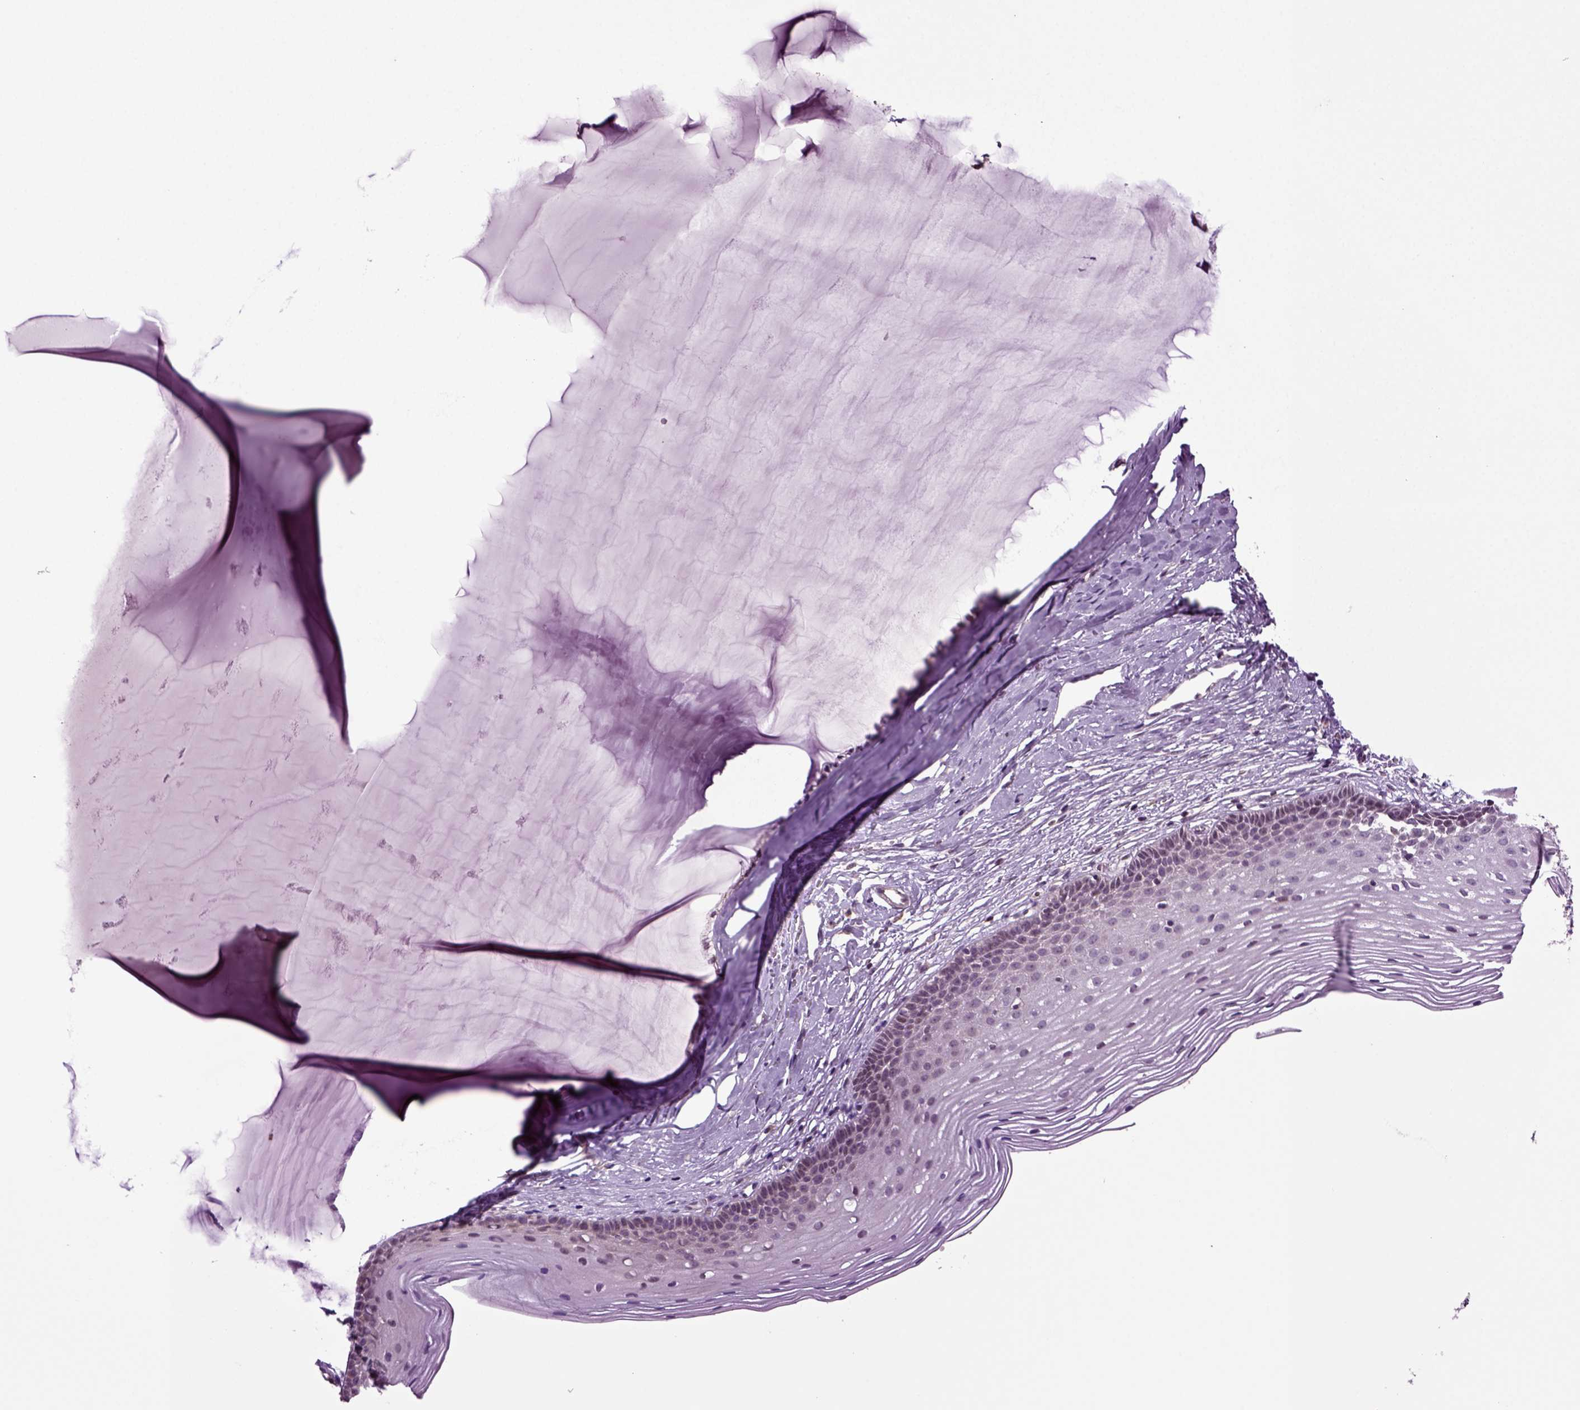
{"staining": {"intensity": "negative", "quantity": "none", "location": "none"}, "tissue": "cervix", "cell_type": "Glandular cells", "image_type": "normal", "snomed": [{"axis": "morphology", "description": "Normal tissue, NOS"}, {"axis": "topography", "description": "Cervix"}], "caption": "Immunohistochemical staining of normal cervix displays no significant staining in glandular cells. (IHC, brightfield microscopy, high magnification).", "gene": "HAGHL", "patient": {"sex": "female", "age": 40}}